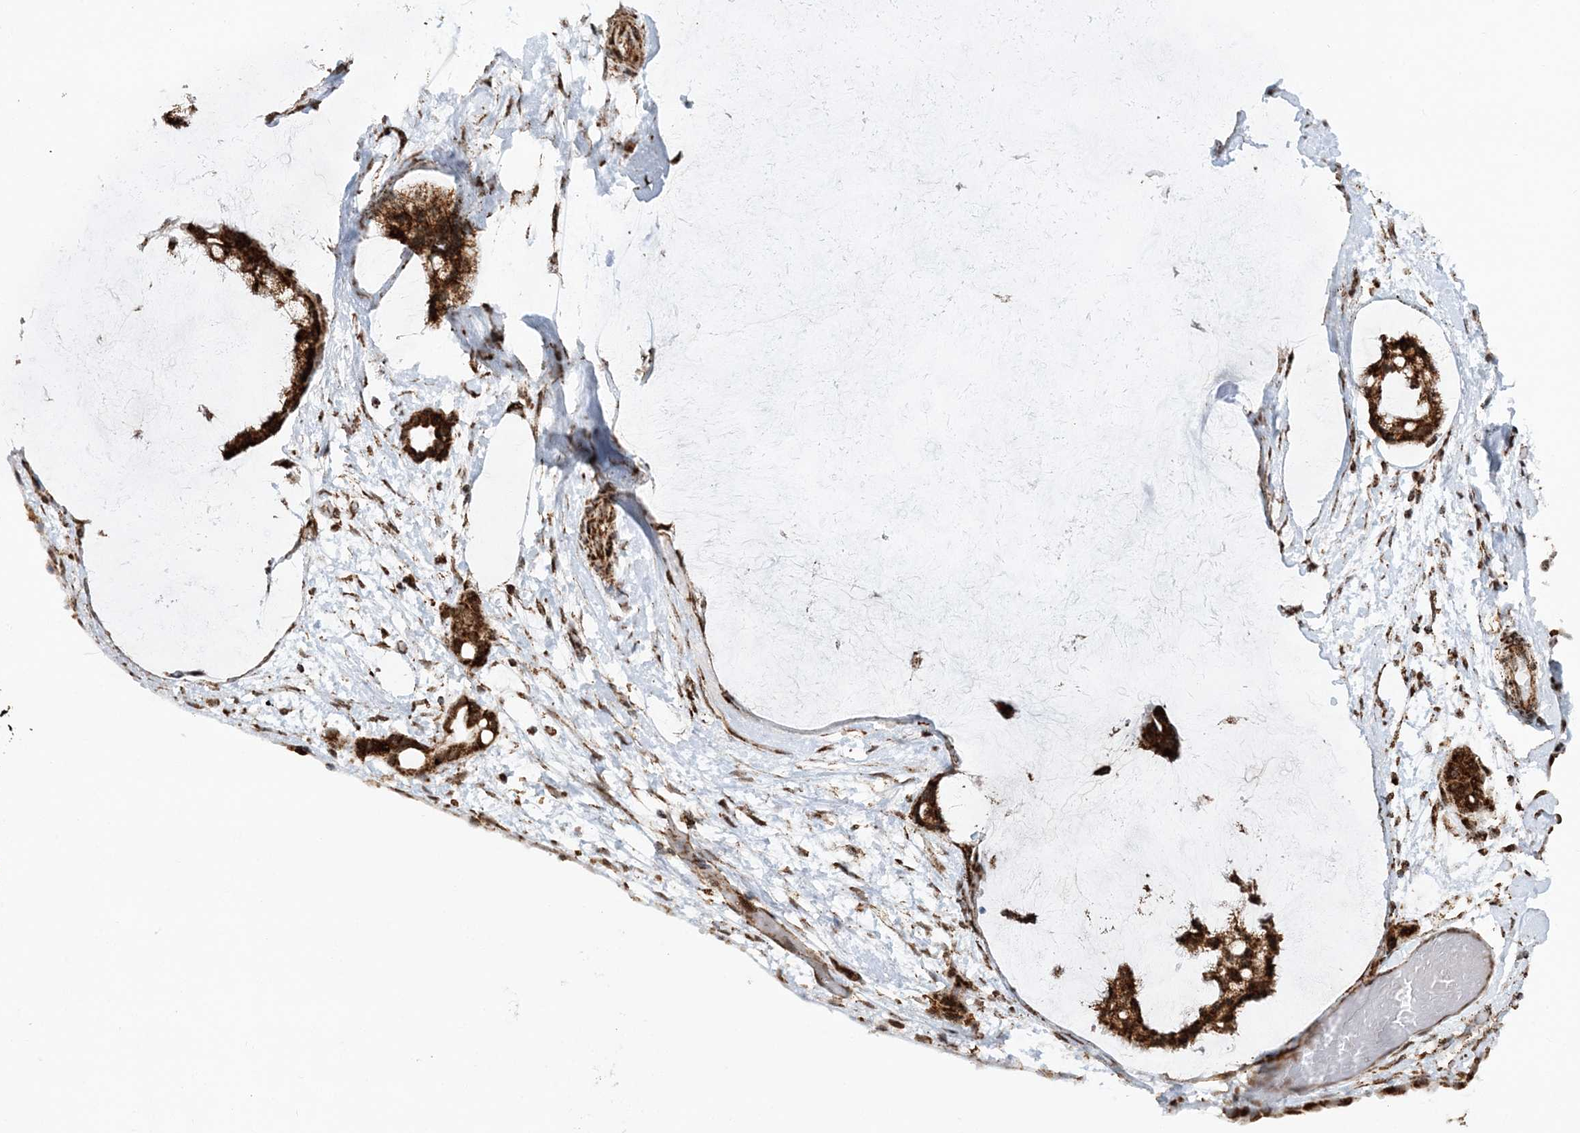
{"staining": {"intensity": "strong", "quantity": ">75%", "location": "cytoplasmic/membranous"}, "tissue": "ovarian cancer", "cell_type": "Tumor cells", "image_type": "cancer", "snomed": [{"axis": "morphology", "description": "Cystadenocarcinoma, mucinous, NOS"}, {"axis": "topography", "description": "Ovary"}], "caption": "A high-resolution image shows immunohistochemistry staining of ovarian cancer (mucinous cystadenocarcinoma), which shows strong cytoplasmic/membranous staining in about >75% of tumor cells.", "gene": "CRY2", "patient": {"sex": "female", "age": 39}}